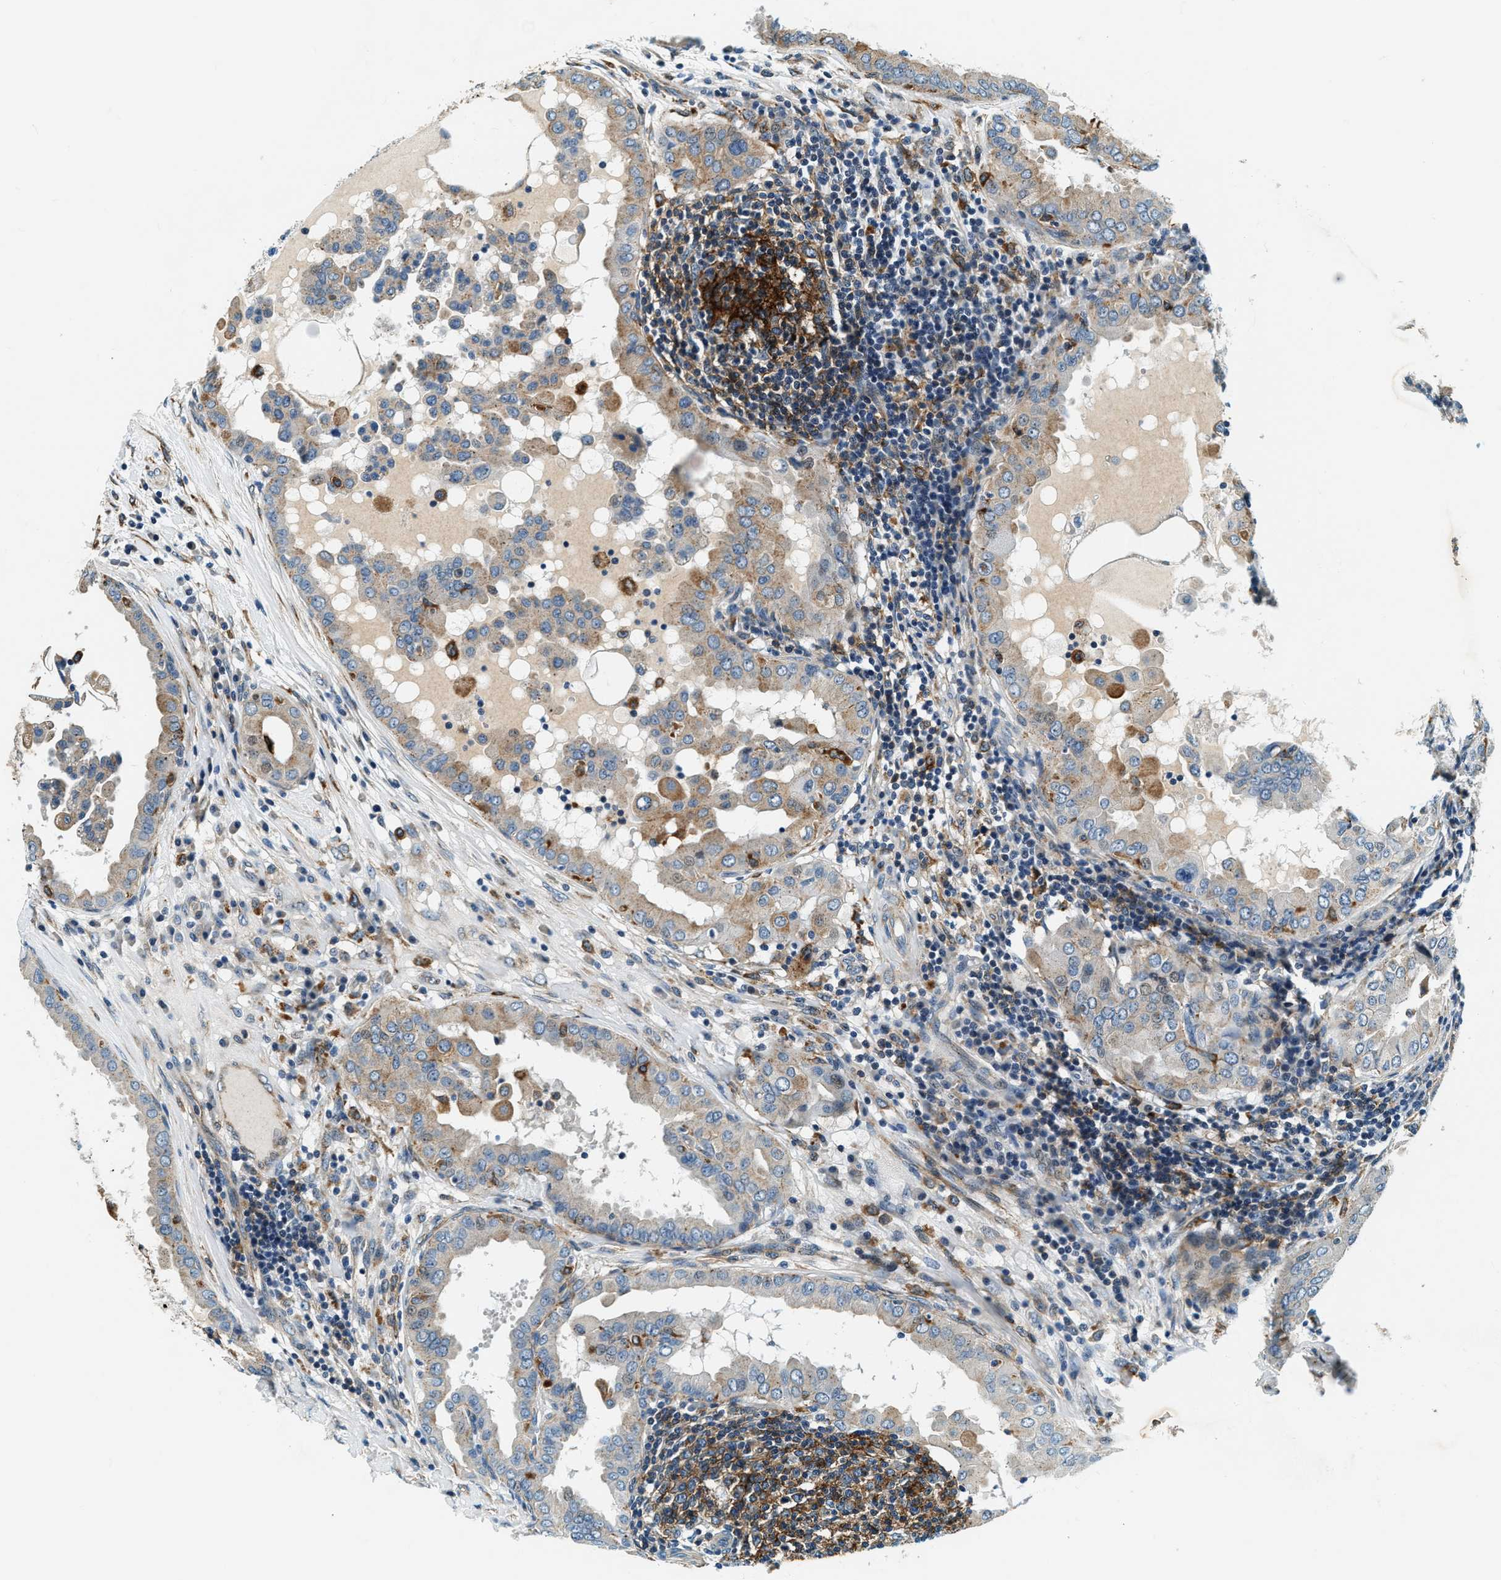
{"staining": {"intensity": "moderate", "quantity": "<25%", "location": "cytoplasmic/membranous"}, "tissue": "thyroid cancer", "cell_type": "Tumor cells", "image_type": "cancer", "snomed": [{"axis": "morphology", "description": "Papillary adenocarcinoma, NOS"}, {"axis": "topography", "description": "Thyroid gland"}], "caption": "Immunohistochemistry (IHC) image of papillary adenocarcinoma (thyroid) stained for a protein (brown), which demonstrates low levels of moderate cytoplasmic/membranous positivity in approximately <25% of tumor cells.", "gene": "C2orf66", "patient": {"sex": "male", "age": 33}}